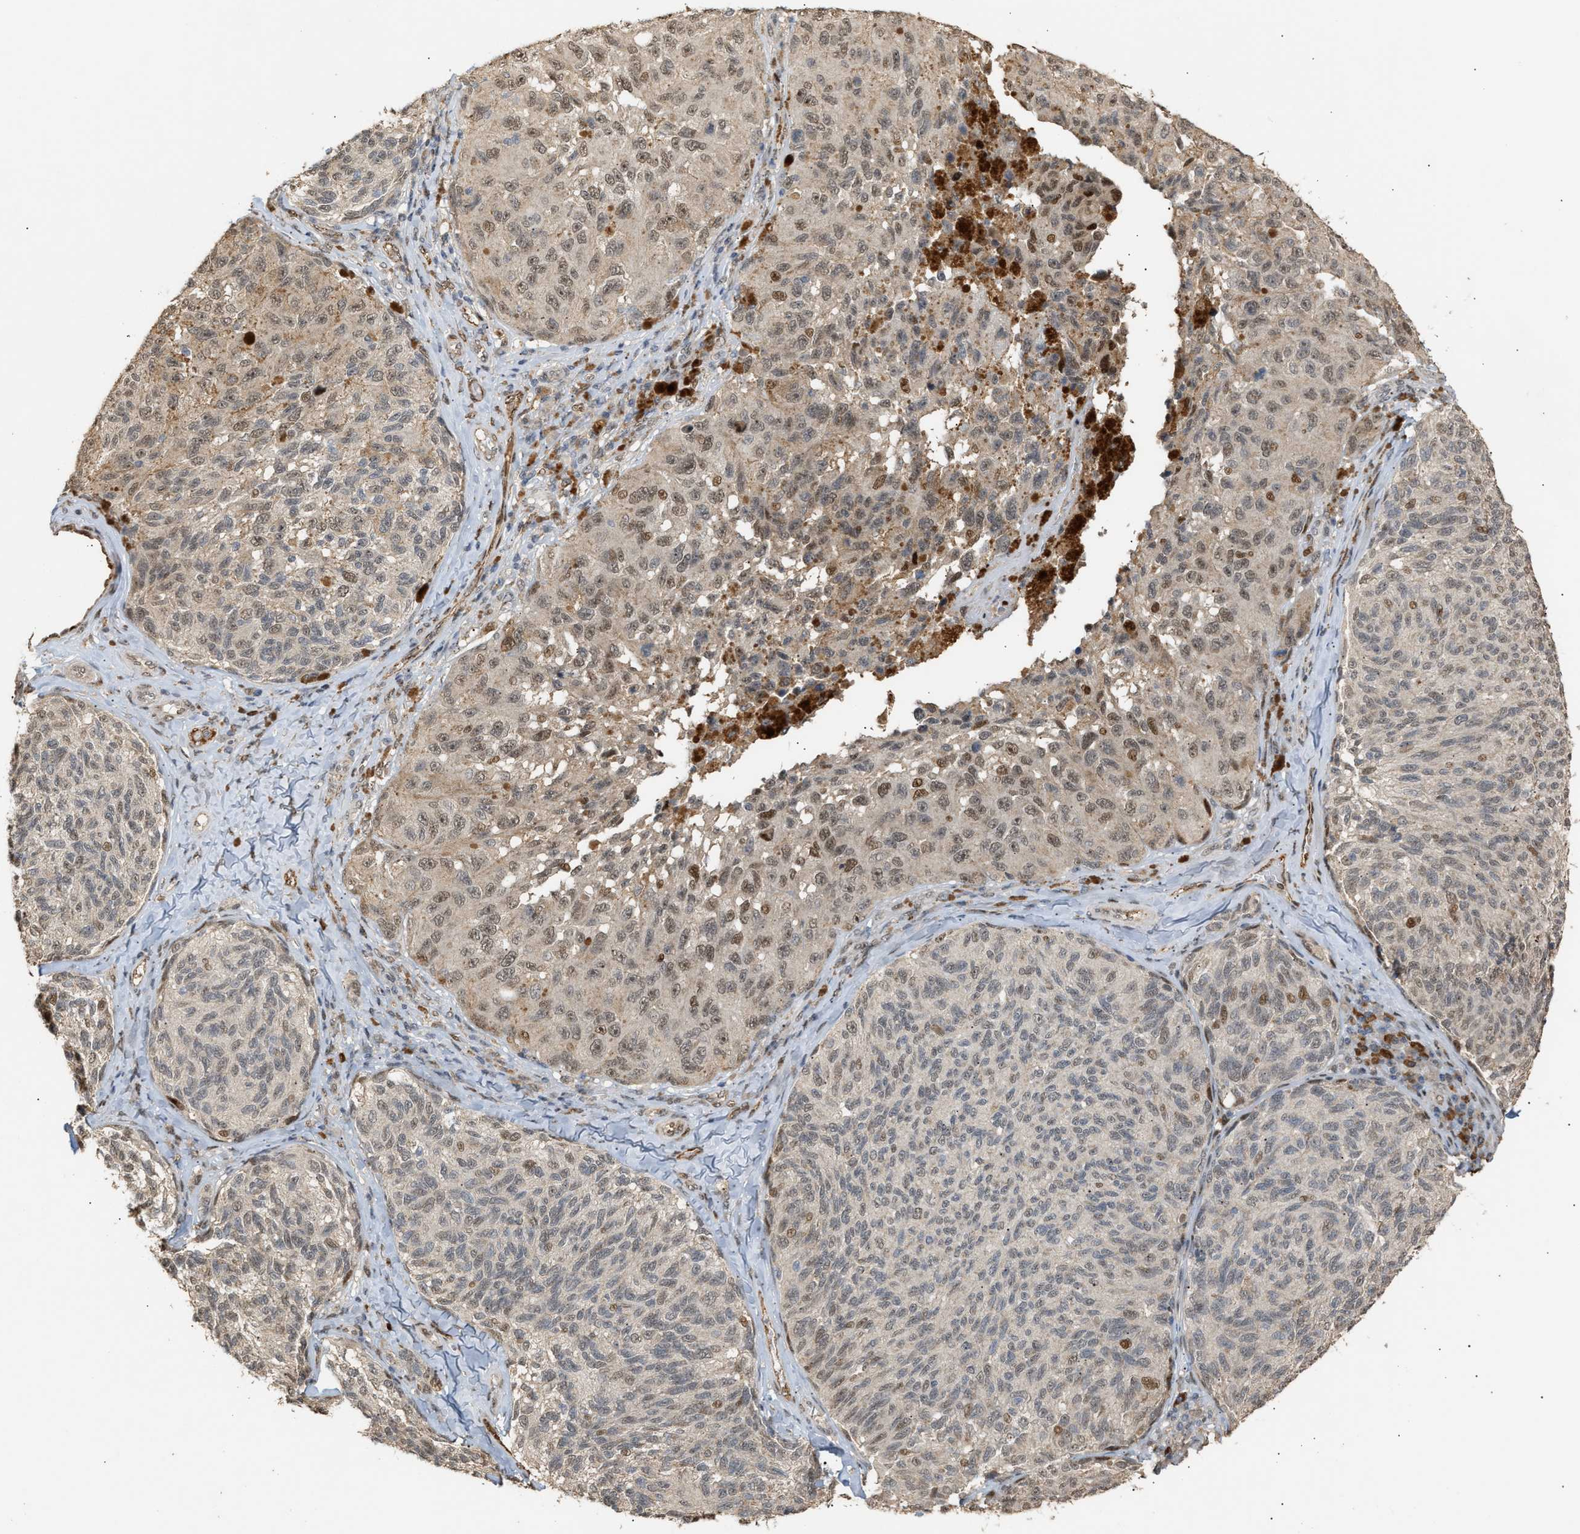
{"staining": {"intensity": "moderate", "quantity": "<25%", "location": "nuclear"}, "tissue": "melanoma", "cell_type": "Tumor cells", "image_type": "cancer", "snomed": [{"axis": "morphology", "description": "Malignant melanoma, NOS"}, {"axis": "topography", "description": "Skin"}], "caption": "Moderate nuclear protein staining is identified in approximately <25% of tumor cells in malignant melanoma. (IHC, brightfield microscopy, high magnification).", "gene": "ZFAND5", "patient": {"sex": "female", "age": 73}}